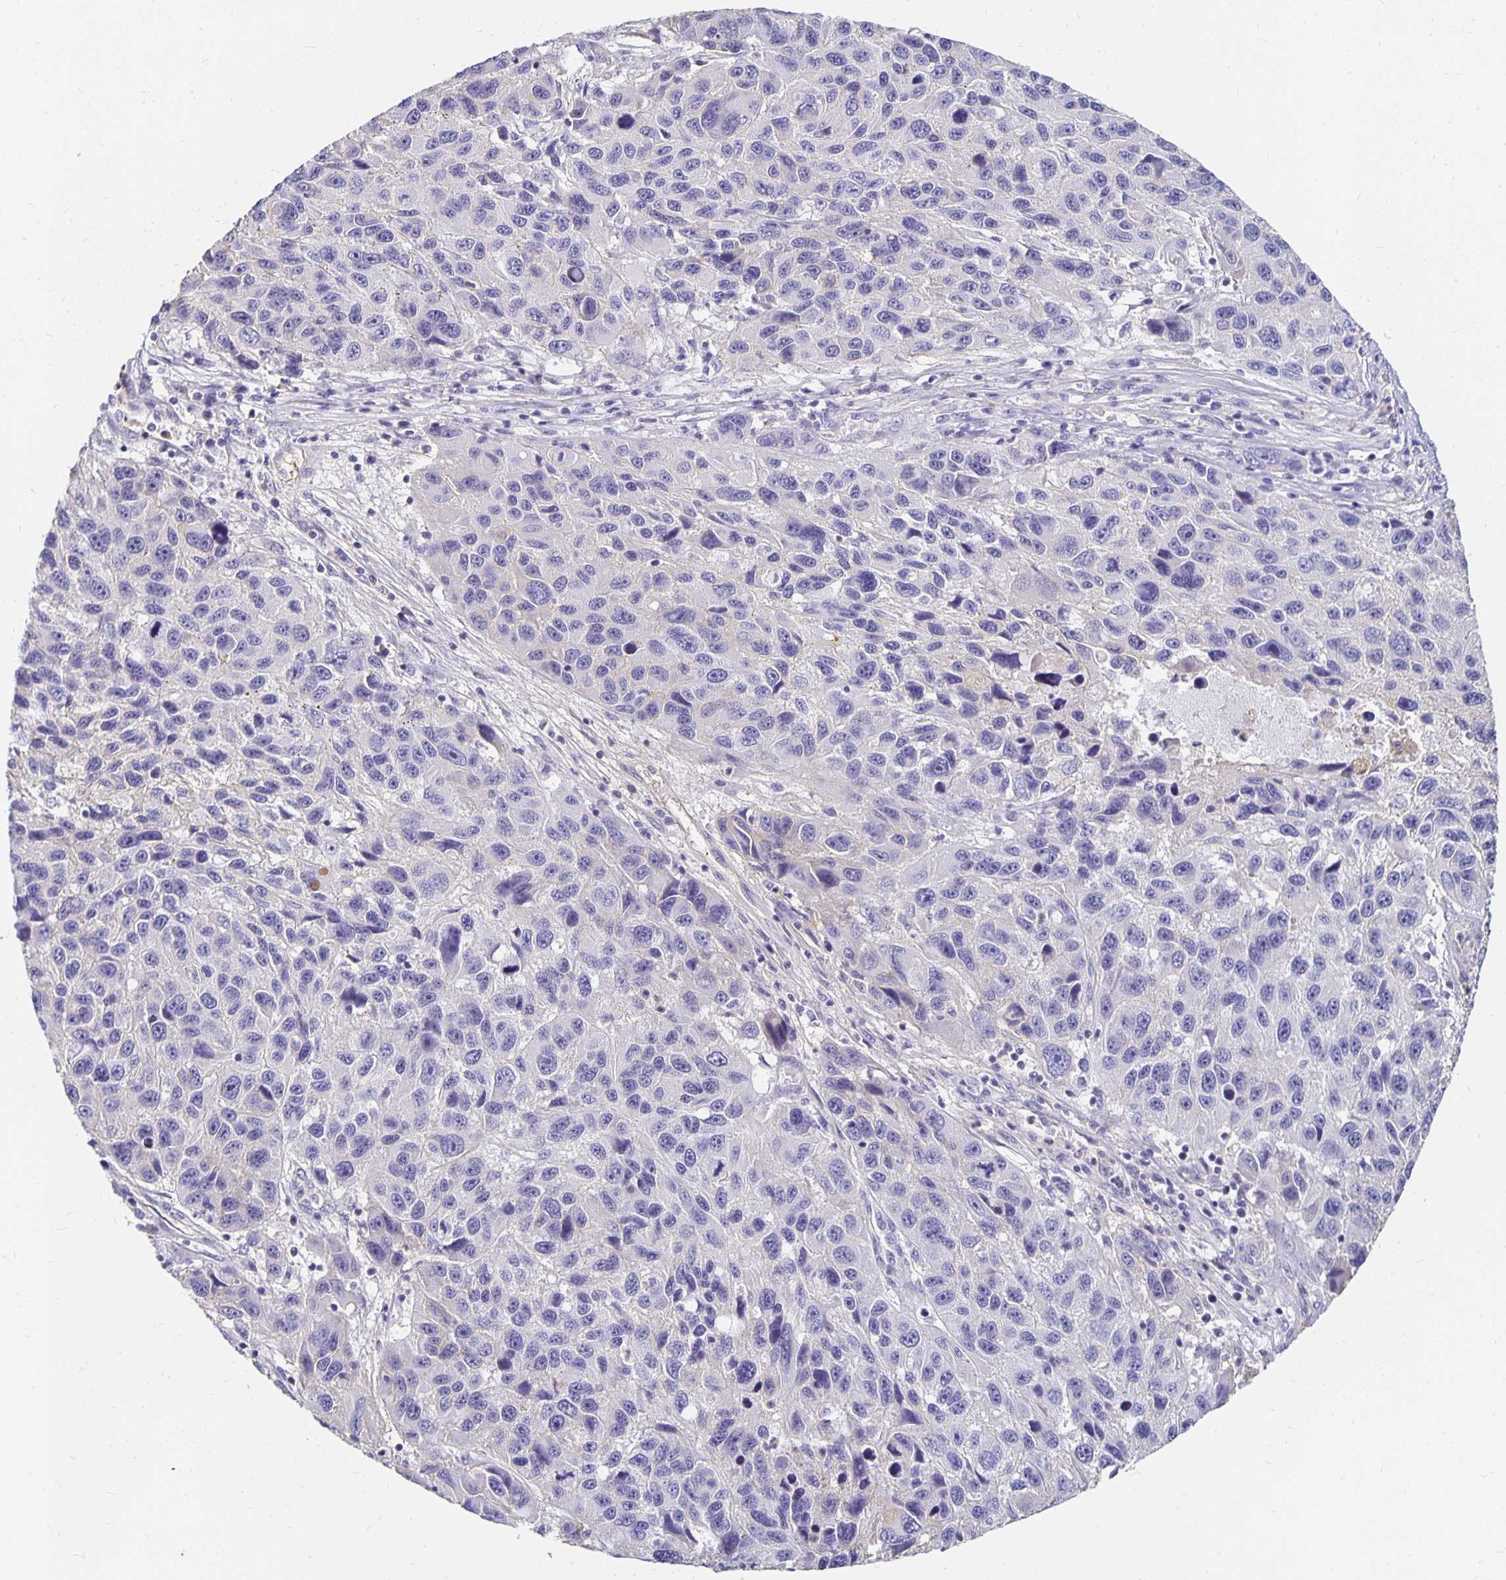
{"staining": {"intensity": "negative", "quantity": "none", "location": "none"}, "tissue": "melanoma", "cell_type": "Tumor cells", "image_type": "cancer", "snomed": [{"axis": "morphology", "description": "Malignant melanoma, NOS"}, {"axis": "topography", "description": "Skin"}], "caption": "This is a histopathology image of IHC staining of melanoma, which shows no expression in tumor cells.", "gene": "APOB", "patient": {"sex": "male", "age": 53}}